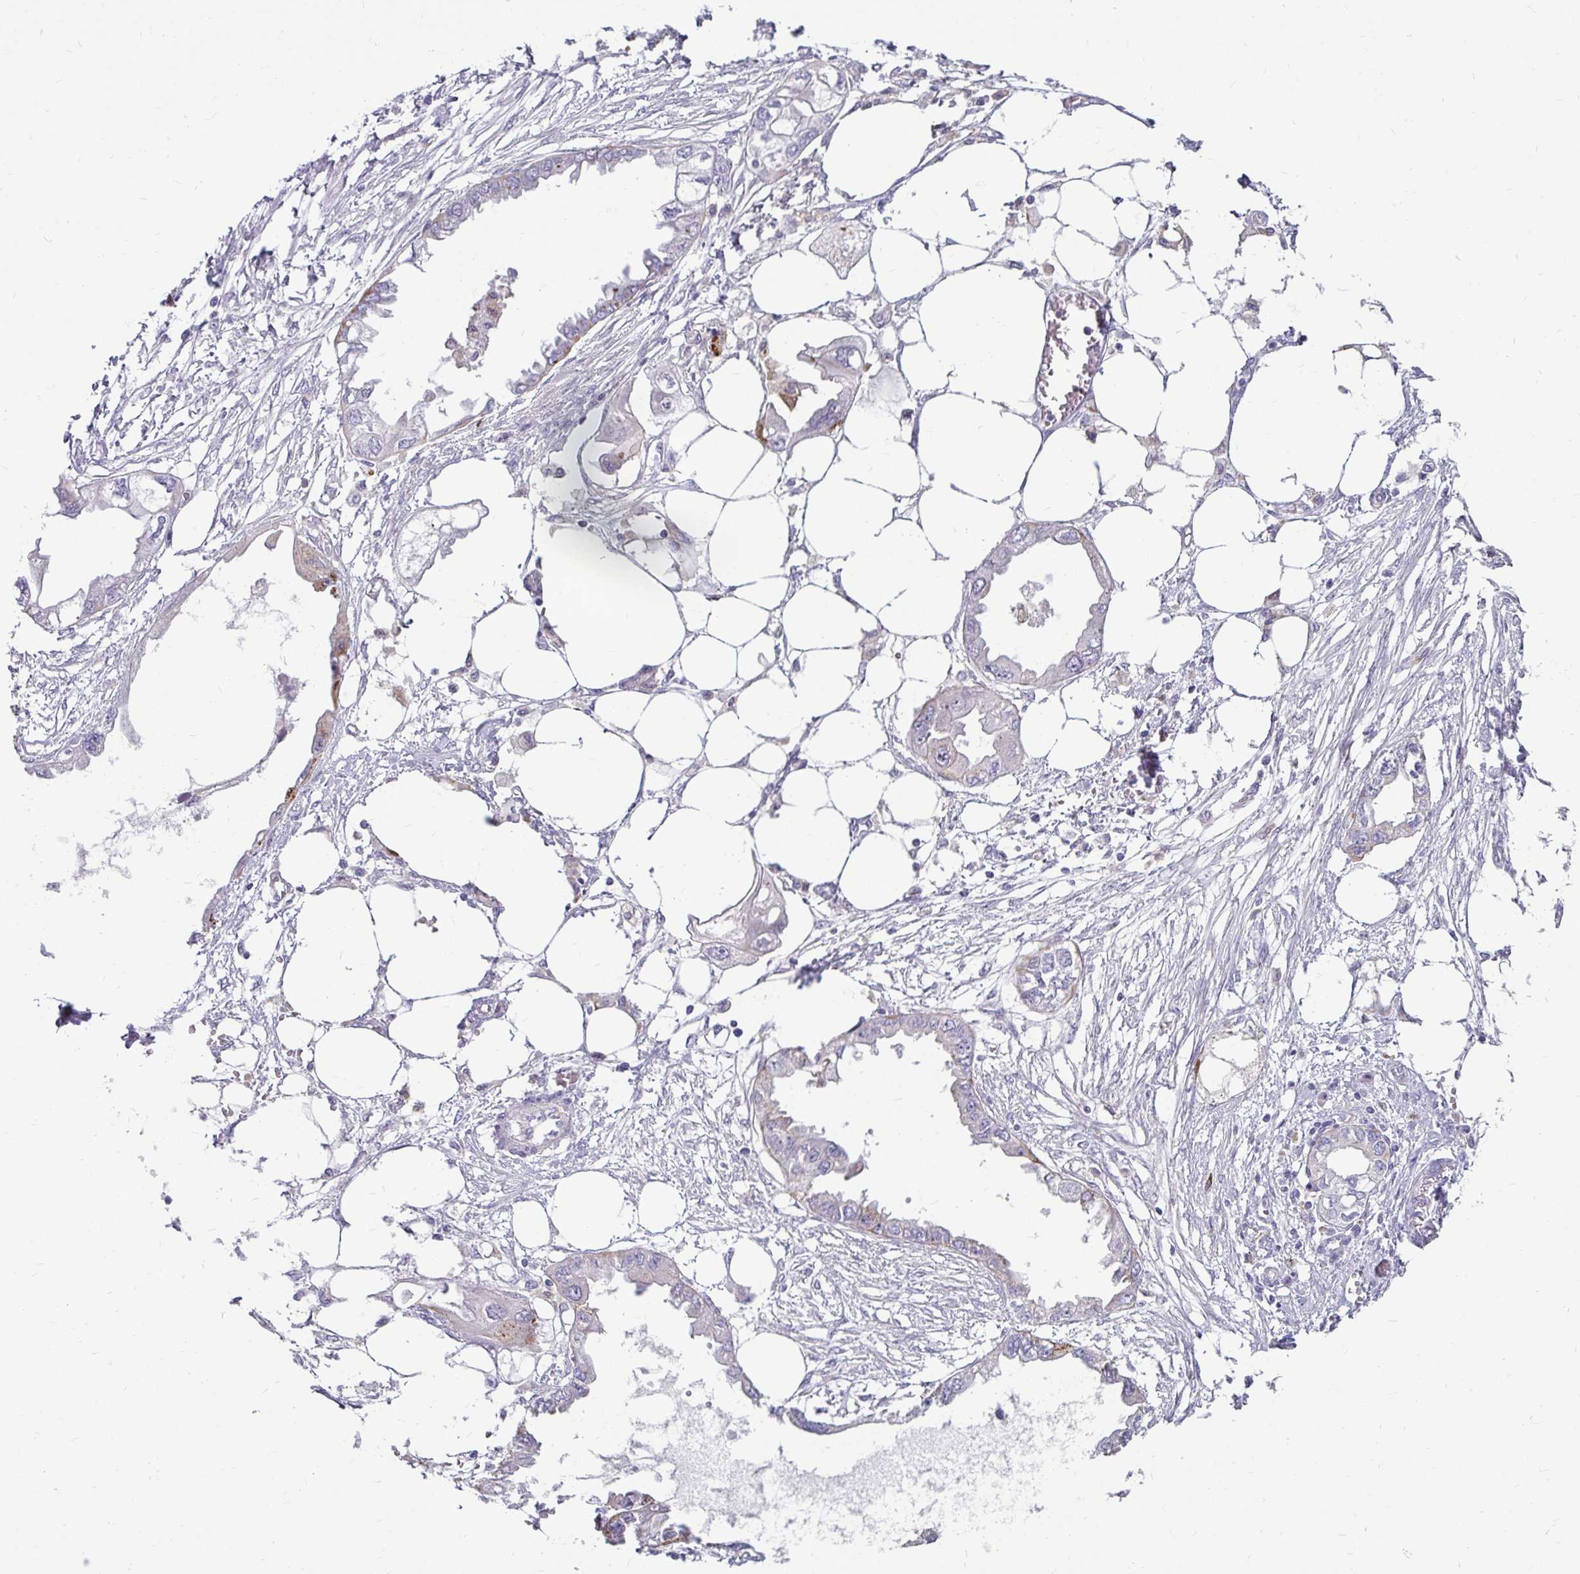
{"staining": {"intensity": "moderate", "quantity": "25%-75%", "location": "cytoplasmic/membranous"}, "tissue": "endometrial cancer", "cell_type": "Tumor cells", "image_type": "cancer", "snomed": [{"axis": "morphology", "description": "Adenocarcinoma, NOS"}, {"axis": "morphology", "description": "Adenocarcinoma, metastatic, NOS"}, {"axis": "topography", "description": "Adipose tissue"}, {"axis": "topography", "description": "Endometrium"}], "caption": "This micrograph exhibits immunohistochemistry staining of endometrial cancer, with medium moderate cytoplasmic/membranous positivity in about 25%-75% of tumor cells.", "gene": "CTSZ", "patient": {"sex": "female", "age": 67}}